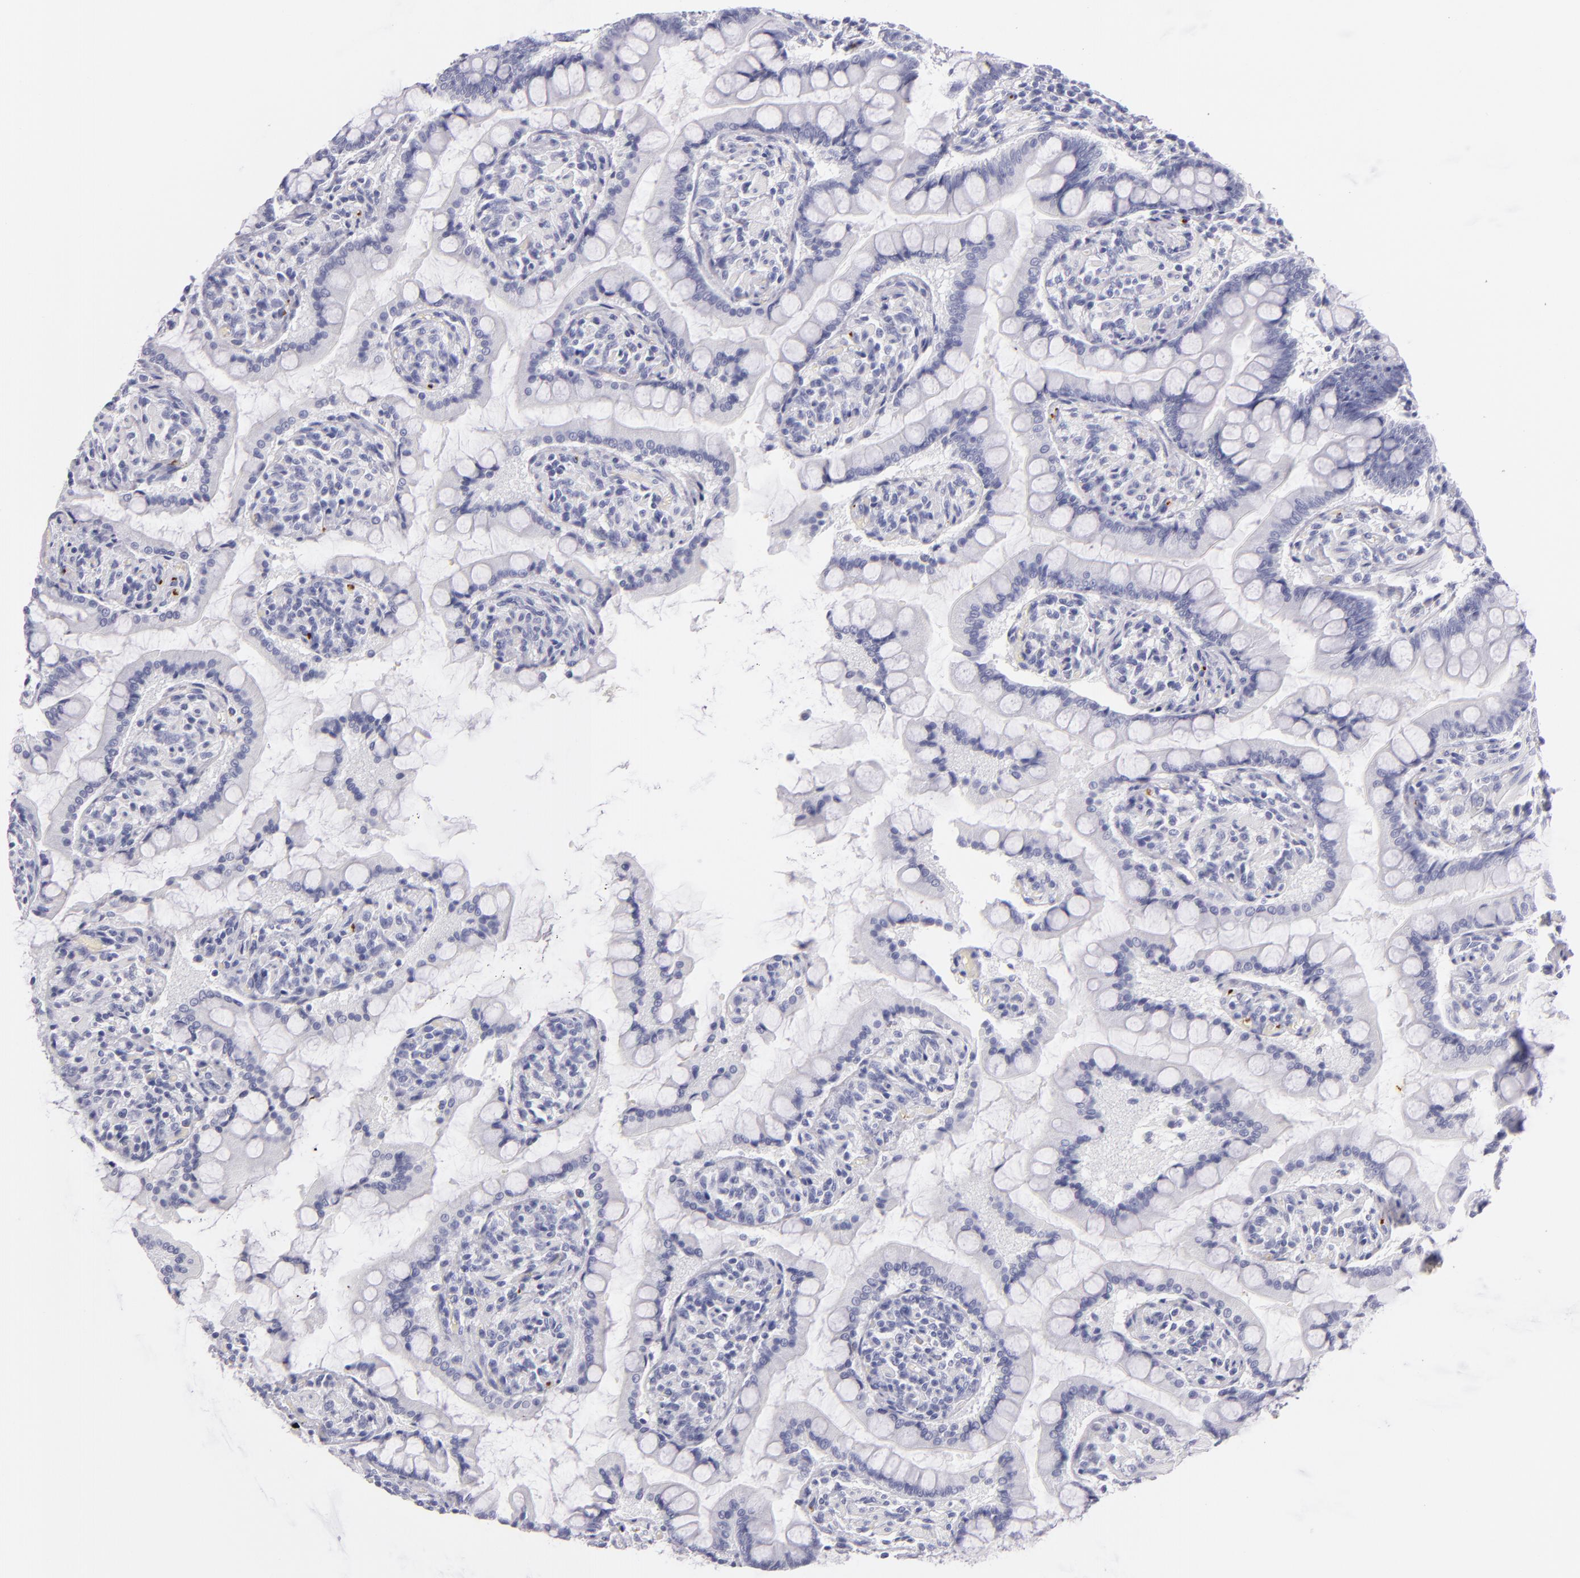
{"staining": {"intensity": "negative", "quantity": "none", "location": "none"}, "tissue": "small intestine", "cell_type": "Glandular cells", "image_type": "normal", "snomed": [{"axis": "morphology", "description": "Normal tissue, NOS"}, {"axis": "topography", "description": "Small intestine"}], "caption": "Human small intestine stained for a protein using immunohistochemistry (IHC) displays no staining in glandular cells.", "gene": "GP1BA", "patient": {"sex": "male", "age": 41}}